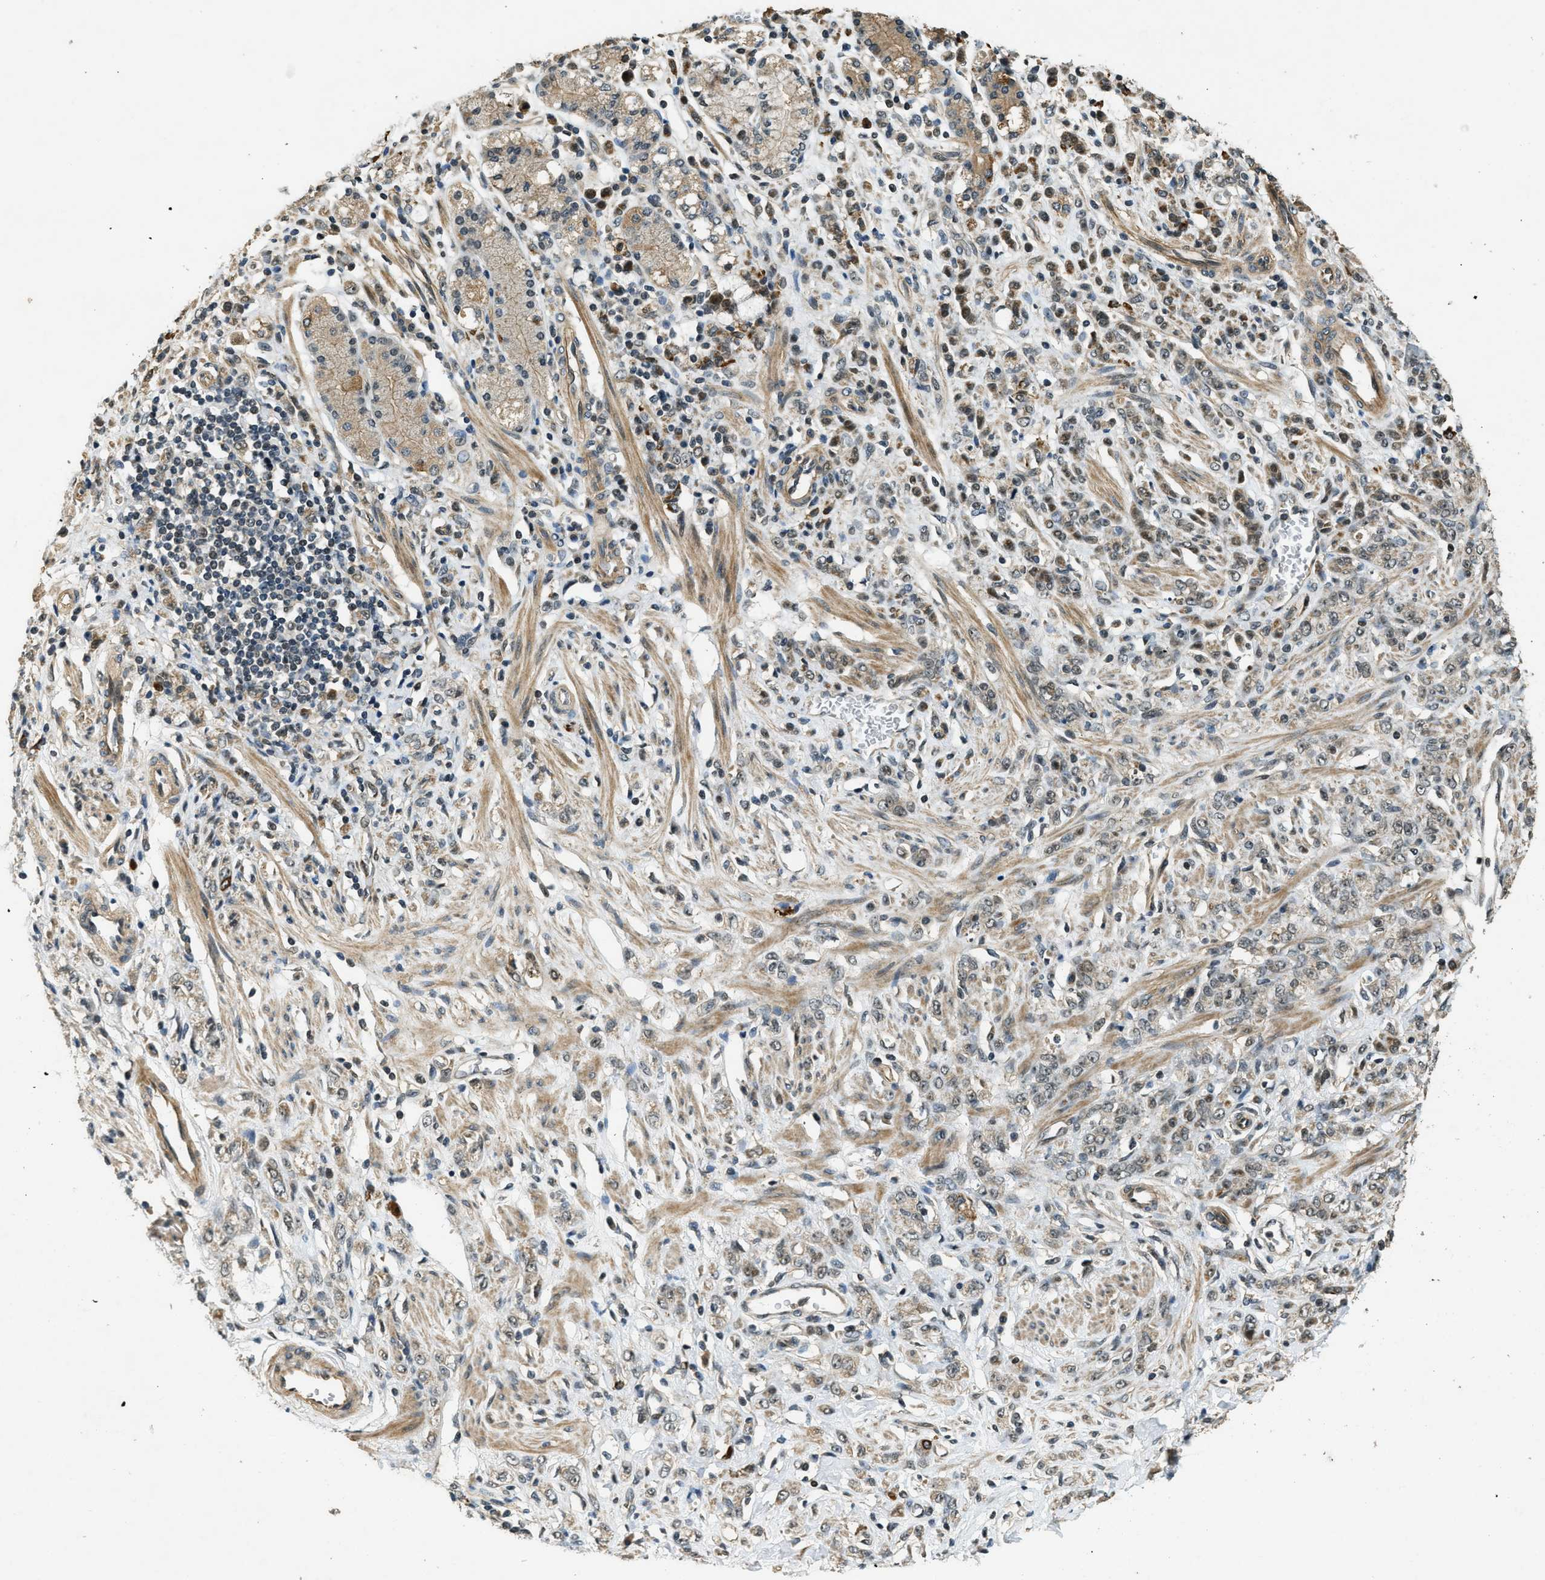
{"staining": {"intensity": "moderate", "quantity": ">75%", "location": "cytoplasmic/membranous"}, "tissue": "stomach cancer", "cell_type": "Tumor cells", "image_type": "cancer", "snomed": [{"axis": "morphology", "description": "Normal tissue, NOS"}, {"axis": "morphology", "description": "Adenocarcinoma, NOS"}, {"axis": "topography", "description": "Stomach"}], "caption": "Human adenocarcinoma (stomach) stained with a protein marker demonstrates moderate staining in tumor cells.", "gene": "MED21", "patient": {"sex": "male", "age": 82}}